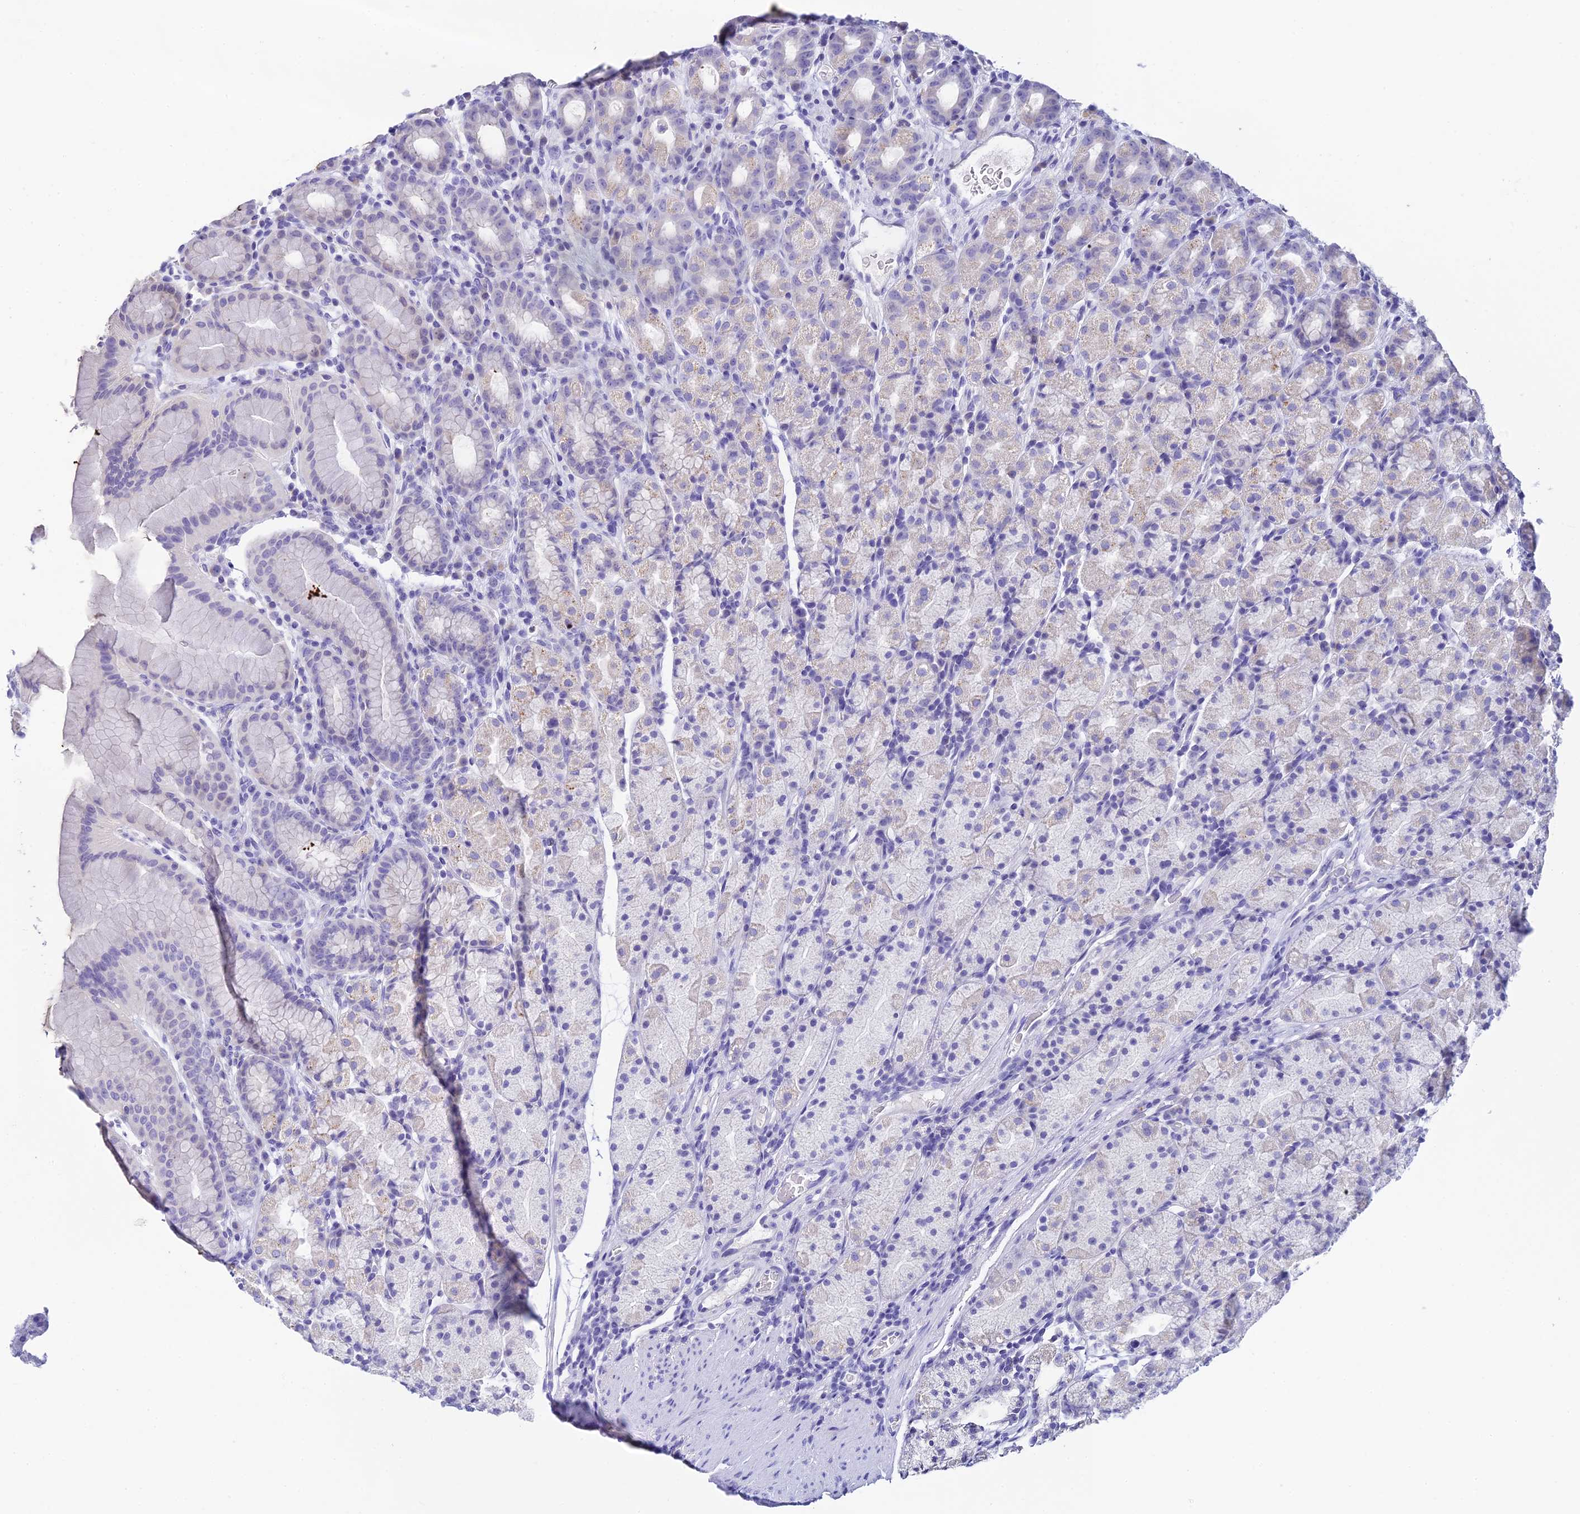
{"staining": {"intensity": "negative", "quantity": "none", "location": "none"}, "tissue": "stomach", "cell_type": "Glandular cells", "image_type": "normal", "snomed": [{"axis": "morphology", "description": "Normal tissue, NOS"}, {"axis": "topography", "description": "Stomach, upper"}, {"axis": "topography", "description": "Stomach, lower"}, {"axis": "topography", "description": "Small intestine"}], "caption": "IHC of unremarkable stomach reveals no expression in glandular cells.", "gene": "C12orf29", "patient": {"sex": "male", "age": 68}}